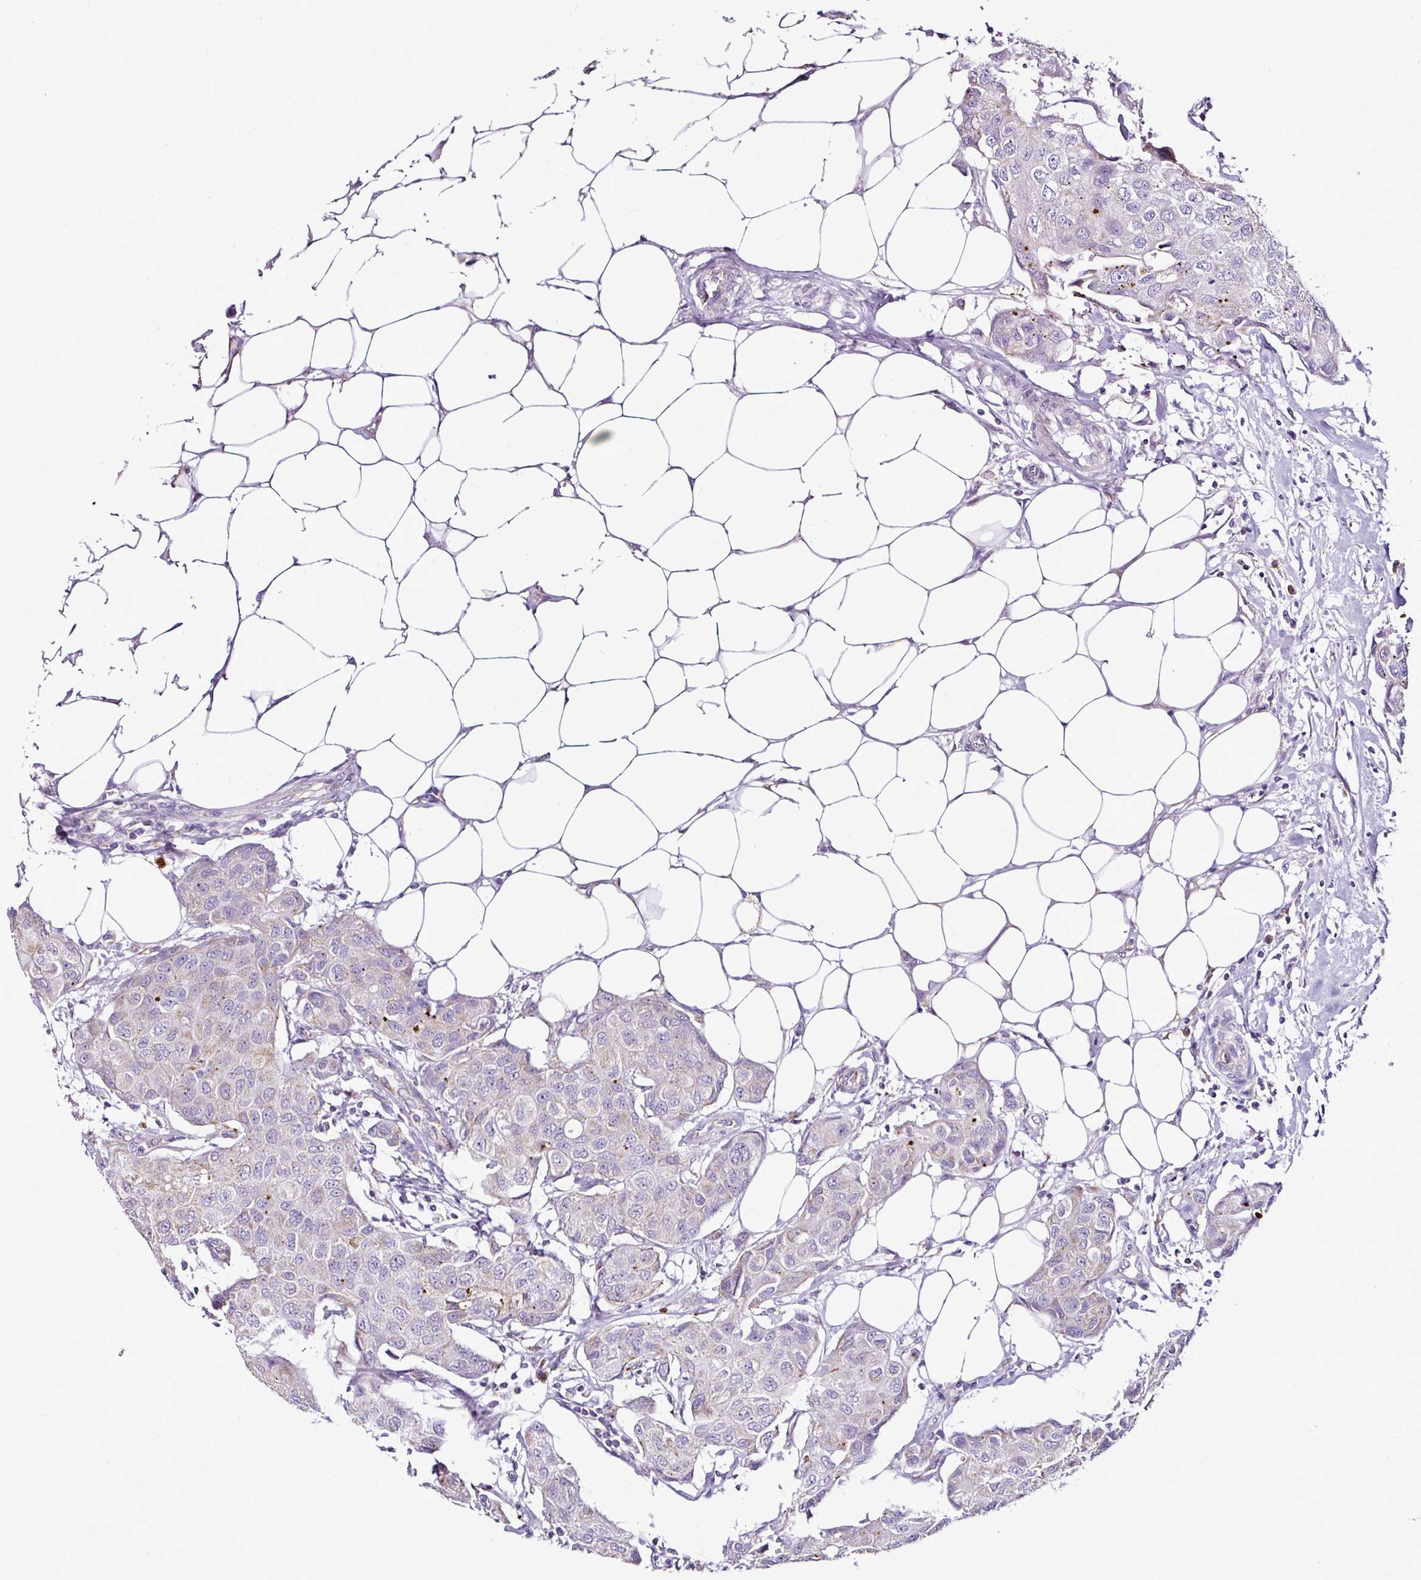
{"staining": {"intensity": "negative", "quantity": "none", "location": "none"}, "tissue": "breast cancer", "cell_type": "Tumor cells", "image_type": "cancer", "snomed": [{"axis": "morphology", "description": "Duct carcinoma"}, {"axis": "topography", "description": "Breast"}, {"axis": "topography", "description": "Lymph node"}], "caption": "IHC of breast cancer shows no staining in tumor cells.", "gene": "DPAGT1", "patient": {"sex": "female", "age": 80}}